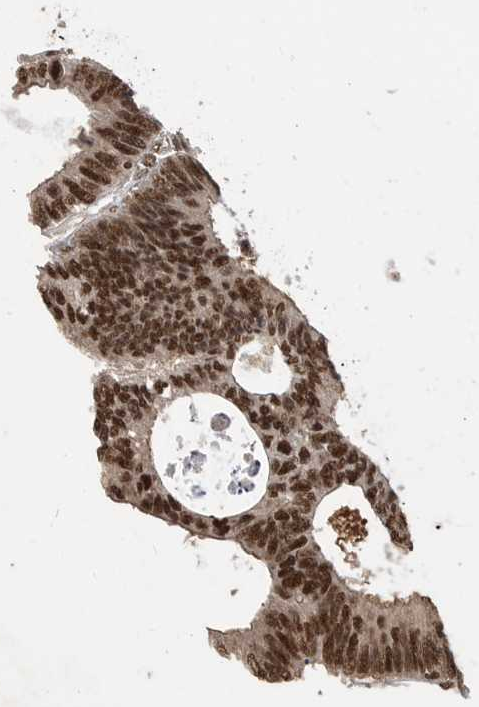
{"staining": {"intensity": "strong", "quantity": ">75%", "location": "nuclear"}, "tissue": "colorectal cancer", "cell_type": "Tumor cells", "image_type": "cancer", "snomed": [{"axis": "morphology", "description": "Adenocarcinoma, NOS"}, {"axis": "topography", "description": "Rectum"}], "caption": "Colorectal adenocarcinoma tissue reveals strong nuclear expression in approximately >75% of tumor cells (DAB (3,3'-diaminobenzidine) IHC with brightfield microscopy, high magnification).", "gene": "PPP1R8", "patient": {"sex": "male", "age": 84}}